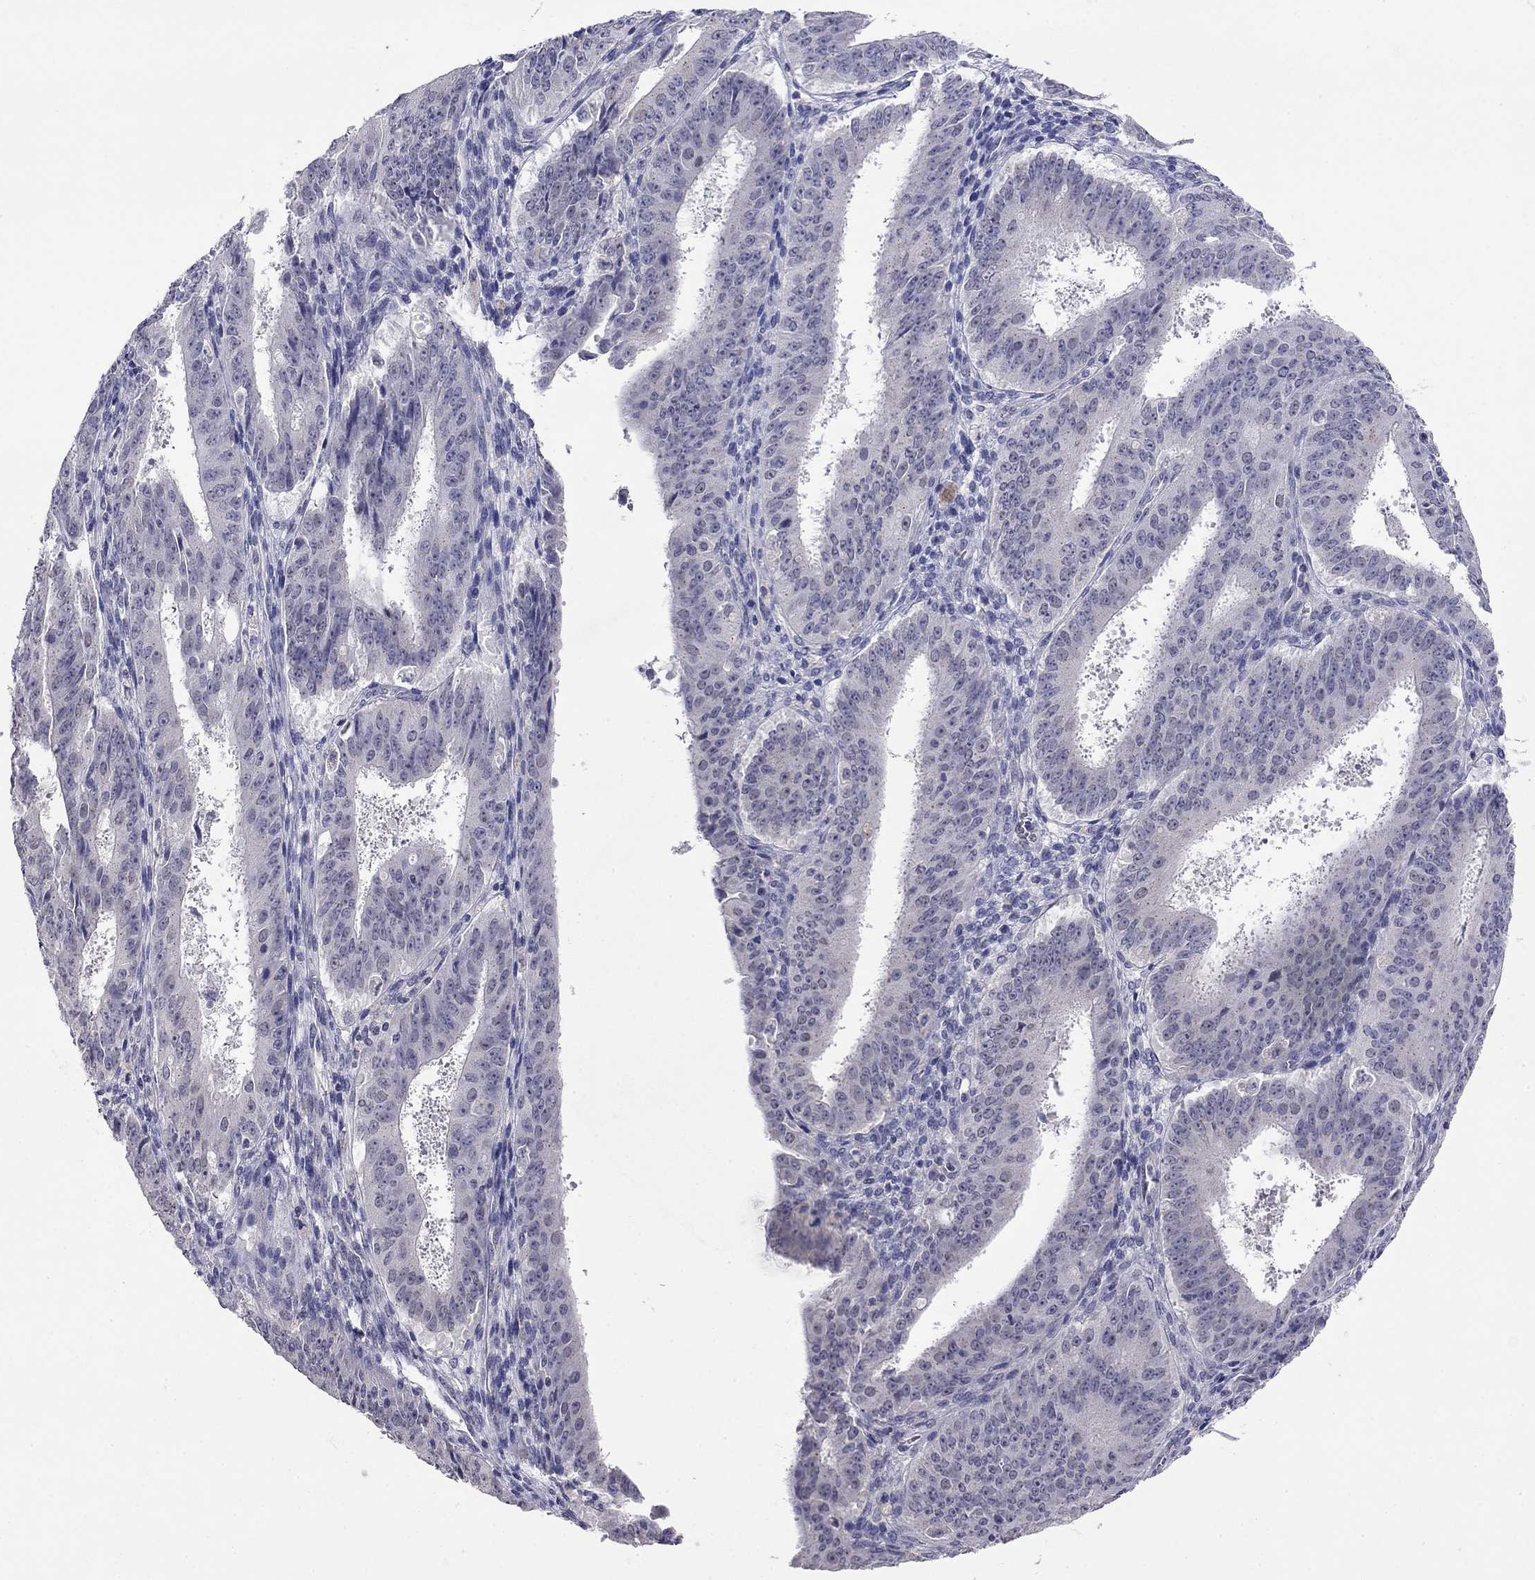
{"staining": {"intensity": "negative", "quantity": "none", "location": "none"}, "tissue": "ovarian cancer", "cell_type": "Tumor cells", "image_type": "cancer", "snomed": [{"axis": "morphology", "description": "Carcinoma, endometroid"}, {"axis": "topography", "description": "Ovary"}], "caption": "This is an immunohistochemistry histopathology image of endometroid carcinoma (ovarian). There is no expression in tumor cells.", "gene": "WNK3", "patient": {"sex": "female", "age": 42}}